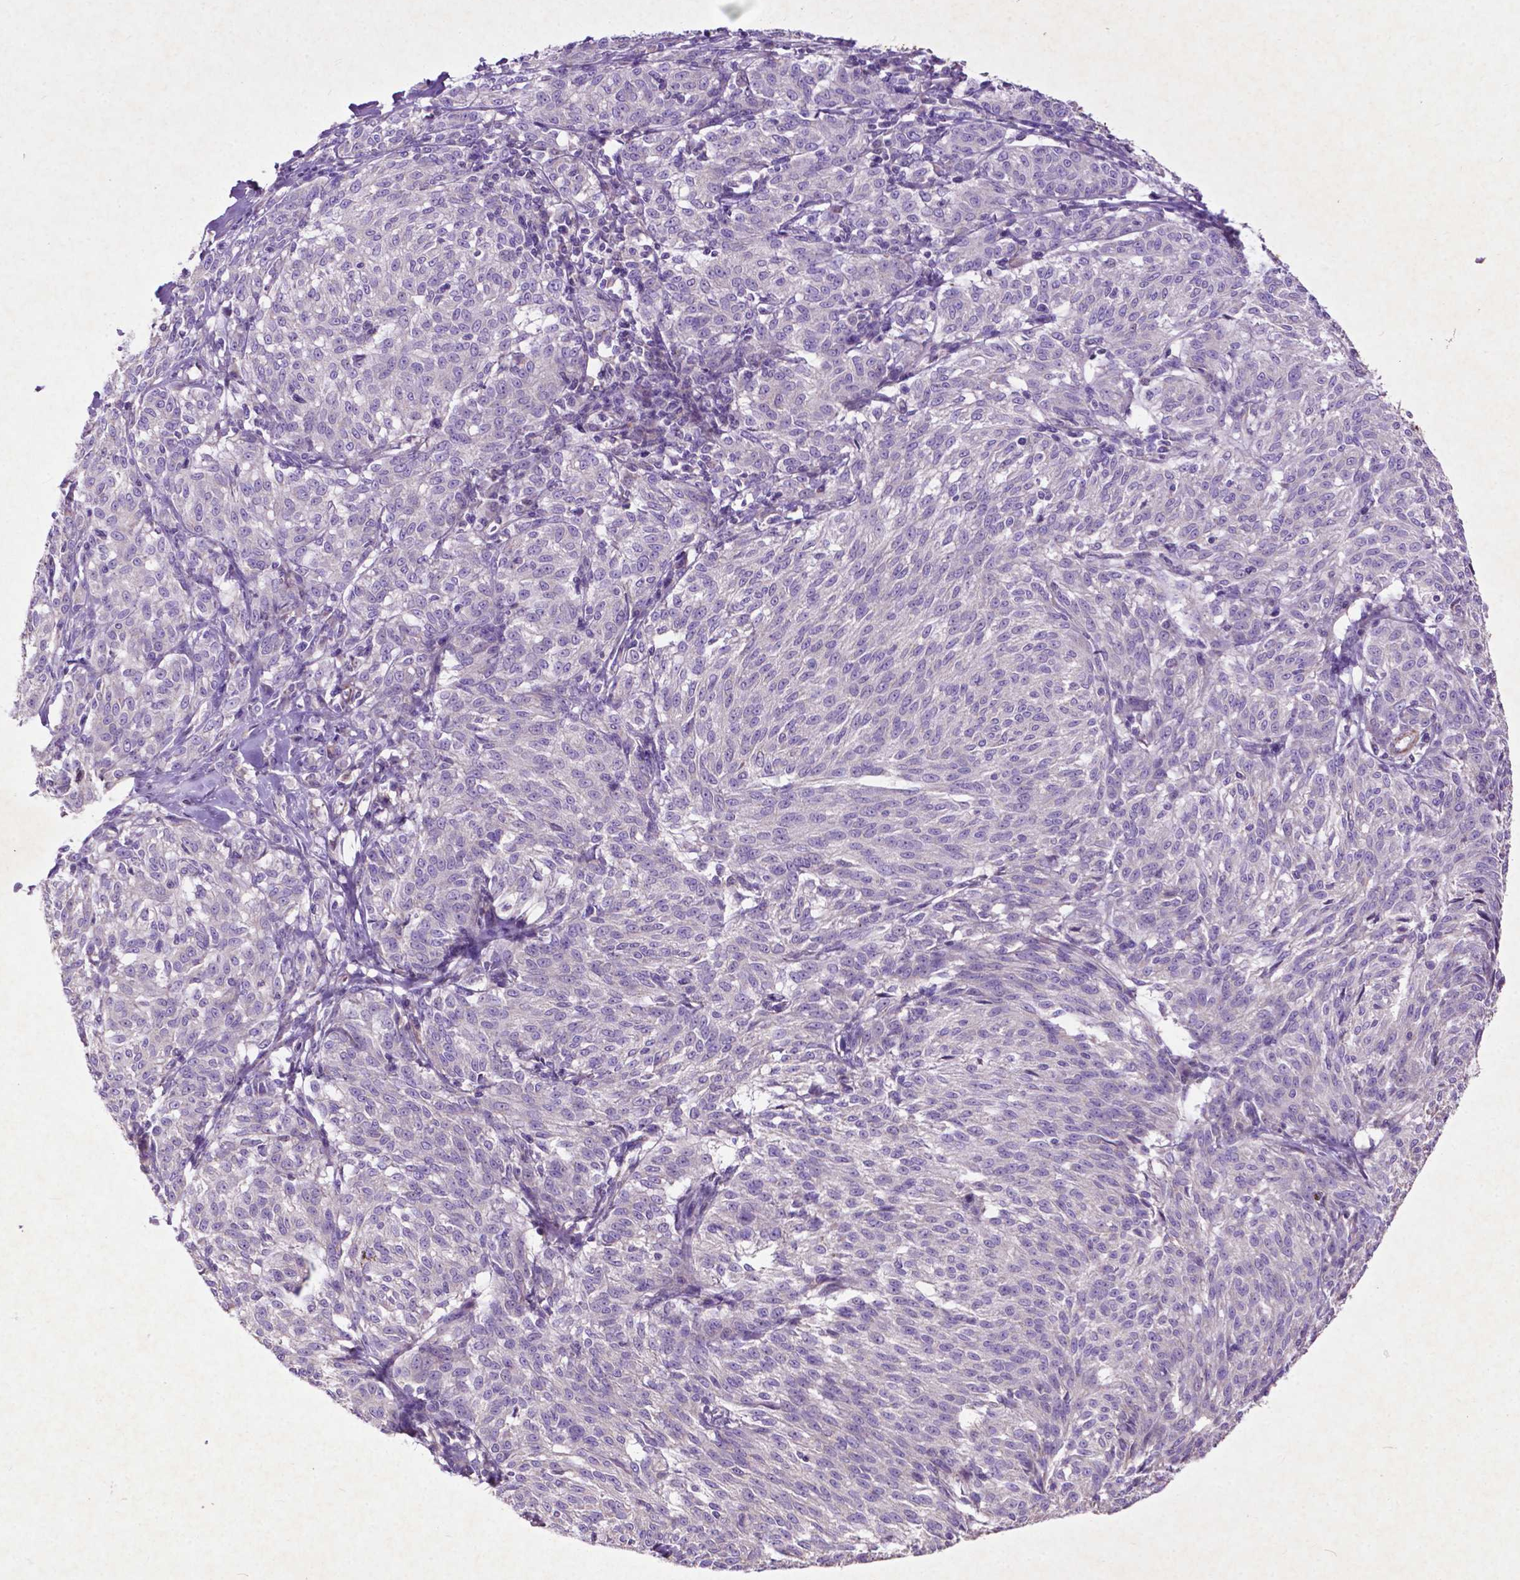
{"staining": {"intensity": "negative", "quantity": "none", "location": "none"}, "tissue": "melanoma", "cell_type": "Tumor cells", "image_type": "cancer", "snomed": [{"axis": "morphology", "description": "Malignant melanoma, NOS"}, {"axis": "topography", "description": "Skin"}], "caption": "The image displays no significant positivity in tumor cells of malignant melanoma.", "gene": "THEGL", "patient": {"sex": "female", "age": 72}}